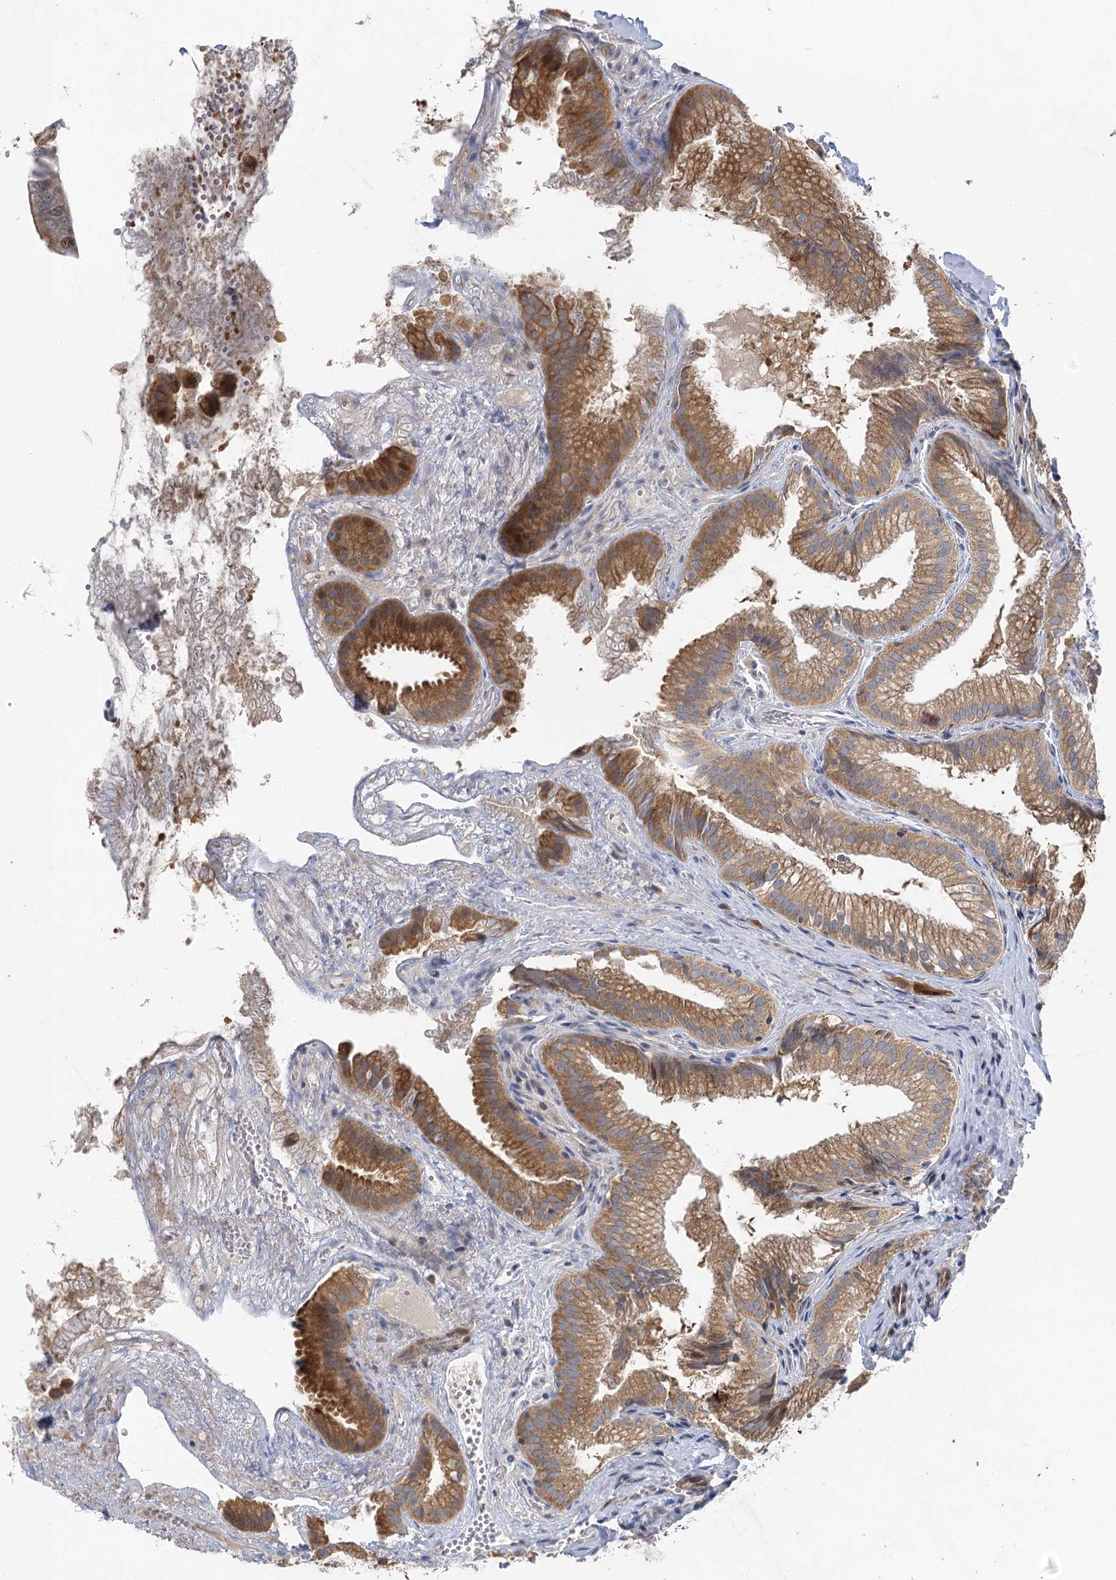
{"staining": {"intensity": "moderate", "quantity": ">75%", "location": "cytoplasmic/membranous"}, "tissue": "gallbladder", "cell_type": "Glandular cells", "image_type": "normal", "snomed": [{"axis": "morphology", "description": "Normal tissue, NOS"}, {"axis": "topography", "description": "Gallbladder"}], "caption": "Immunohistochemistry (IHC) of normal human gallbladder demonstrates medium levels of moderate cytoplasmic/membranous staining in approximately >75% of glandular cells.", "gene": "IL11RA", "patient": {"sex": "female", "age": 30}}